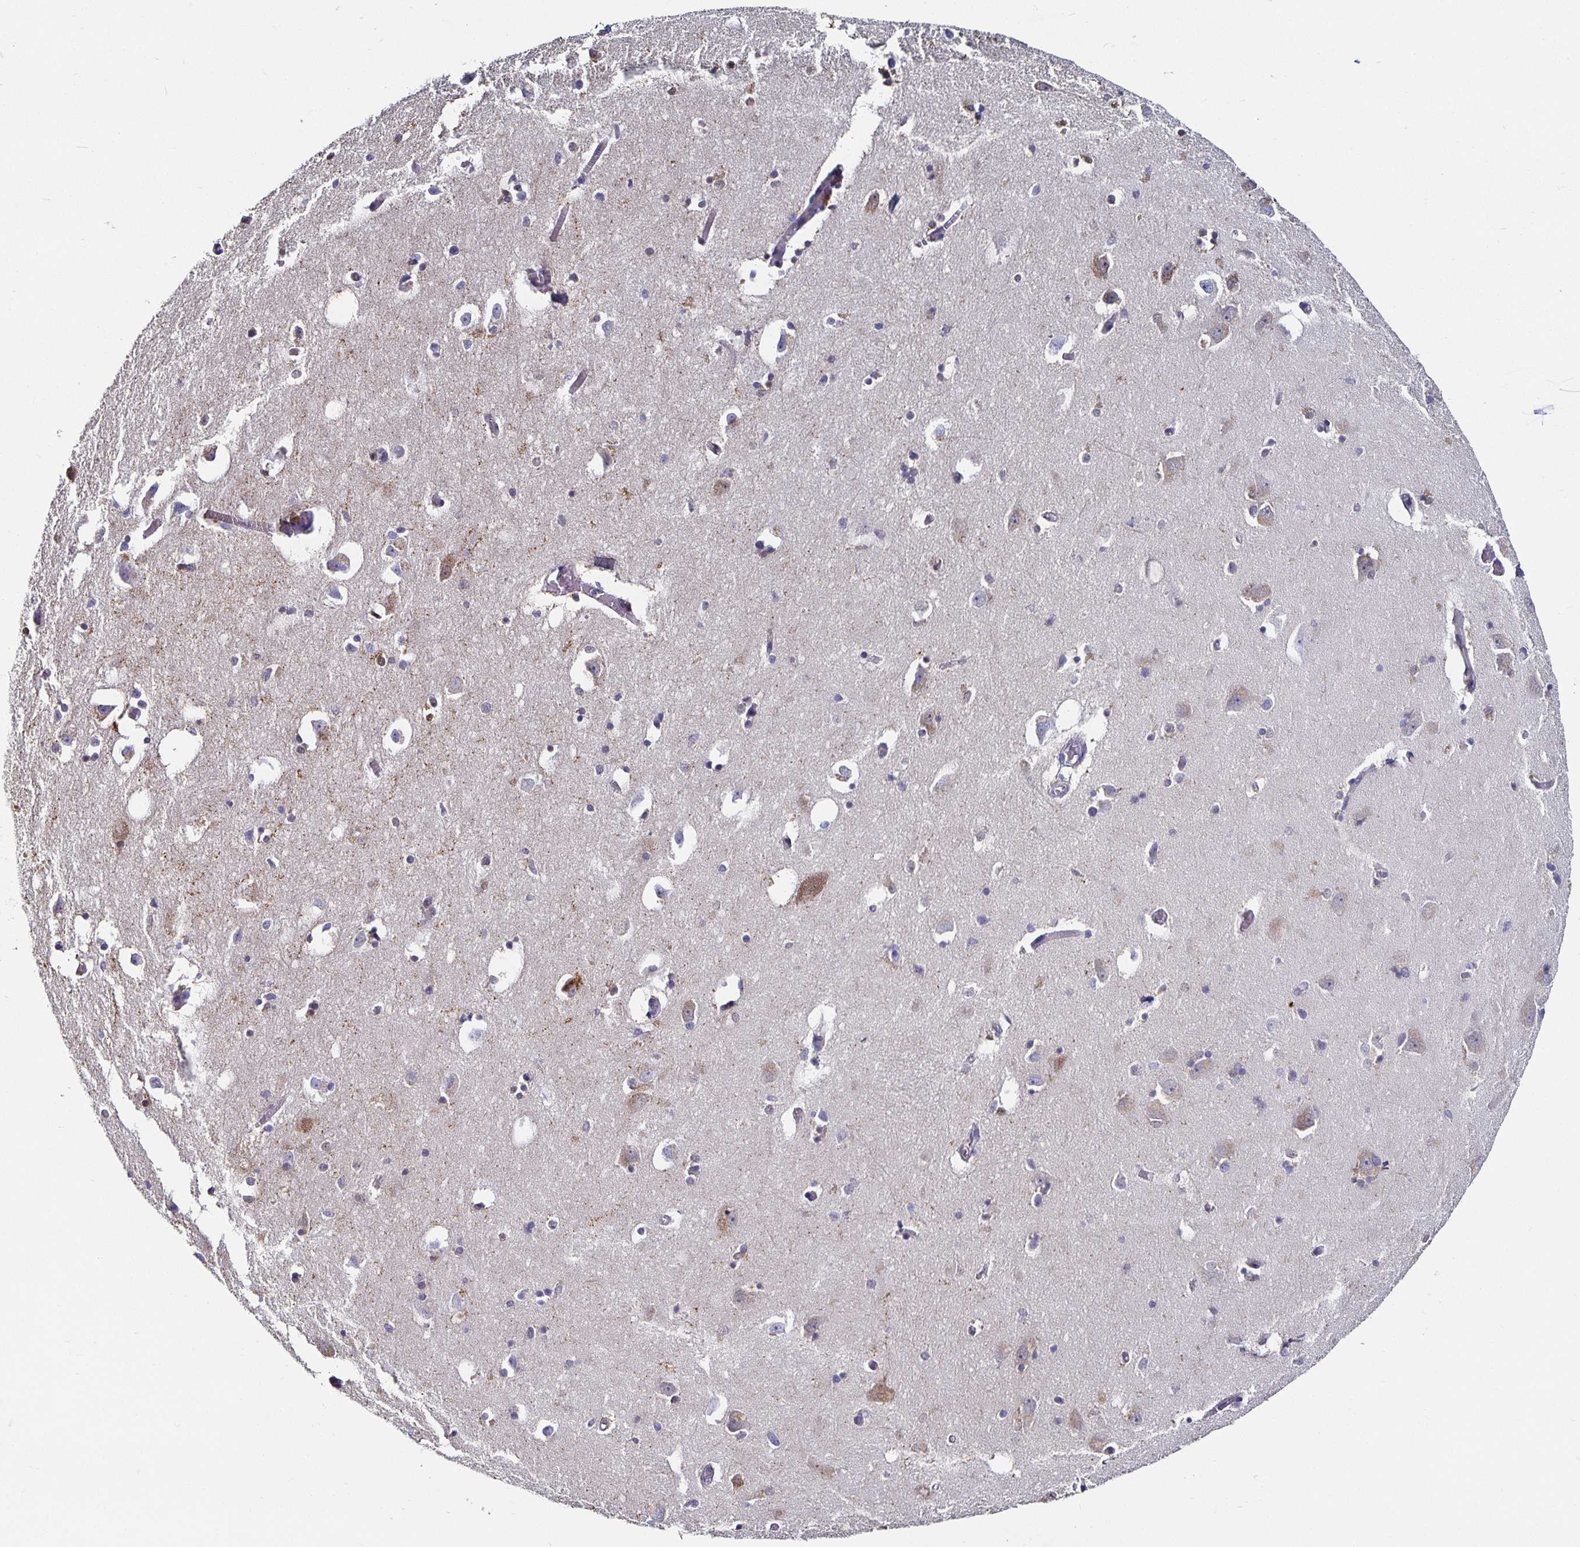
{"staining": {"intensity": "negative", "quantity": "none", "location": "none"}, "tissue": "caudate", "cell_type": "Glial cells", "image_type": "normal", "snomed": [{"axis": "morphology", "description": "Normal tissue, NOS"}, {"axis": "topography", "description": "Lateral ventricle wall"}, {"axis": "topography", "description": "Hippocampus"}], "caption": "The micrograph displays no staining of glial cells in normal caudate.", "gene": "CHGA", "patient": {"sex": "female", "age": 63}}